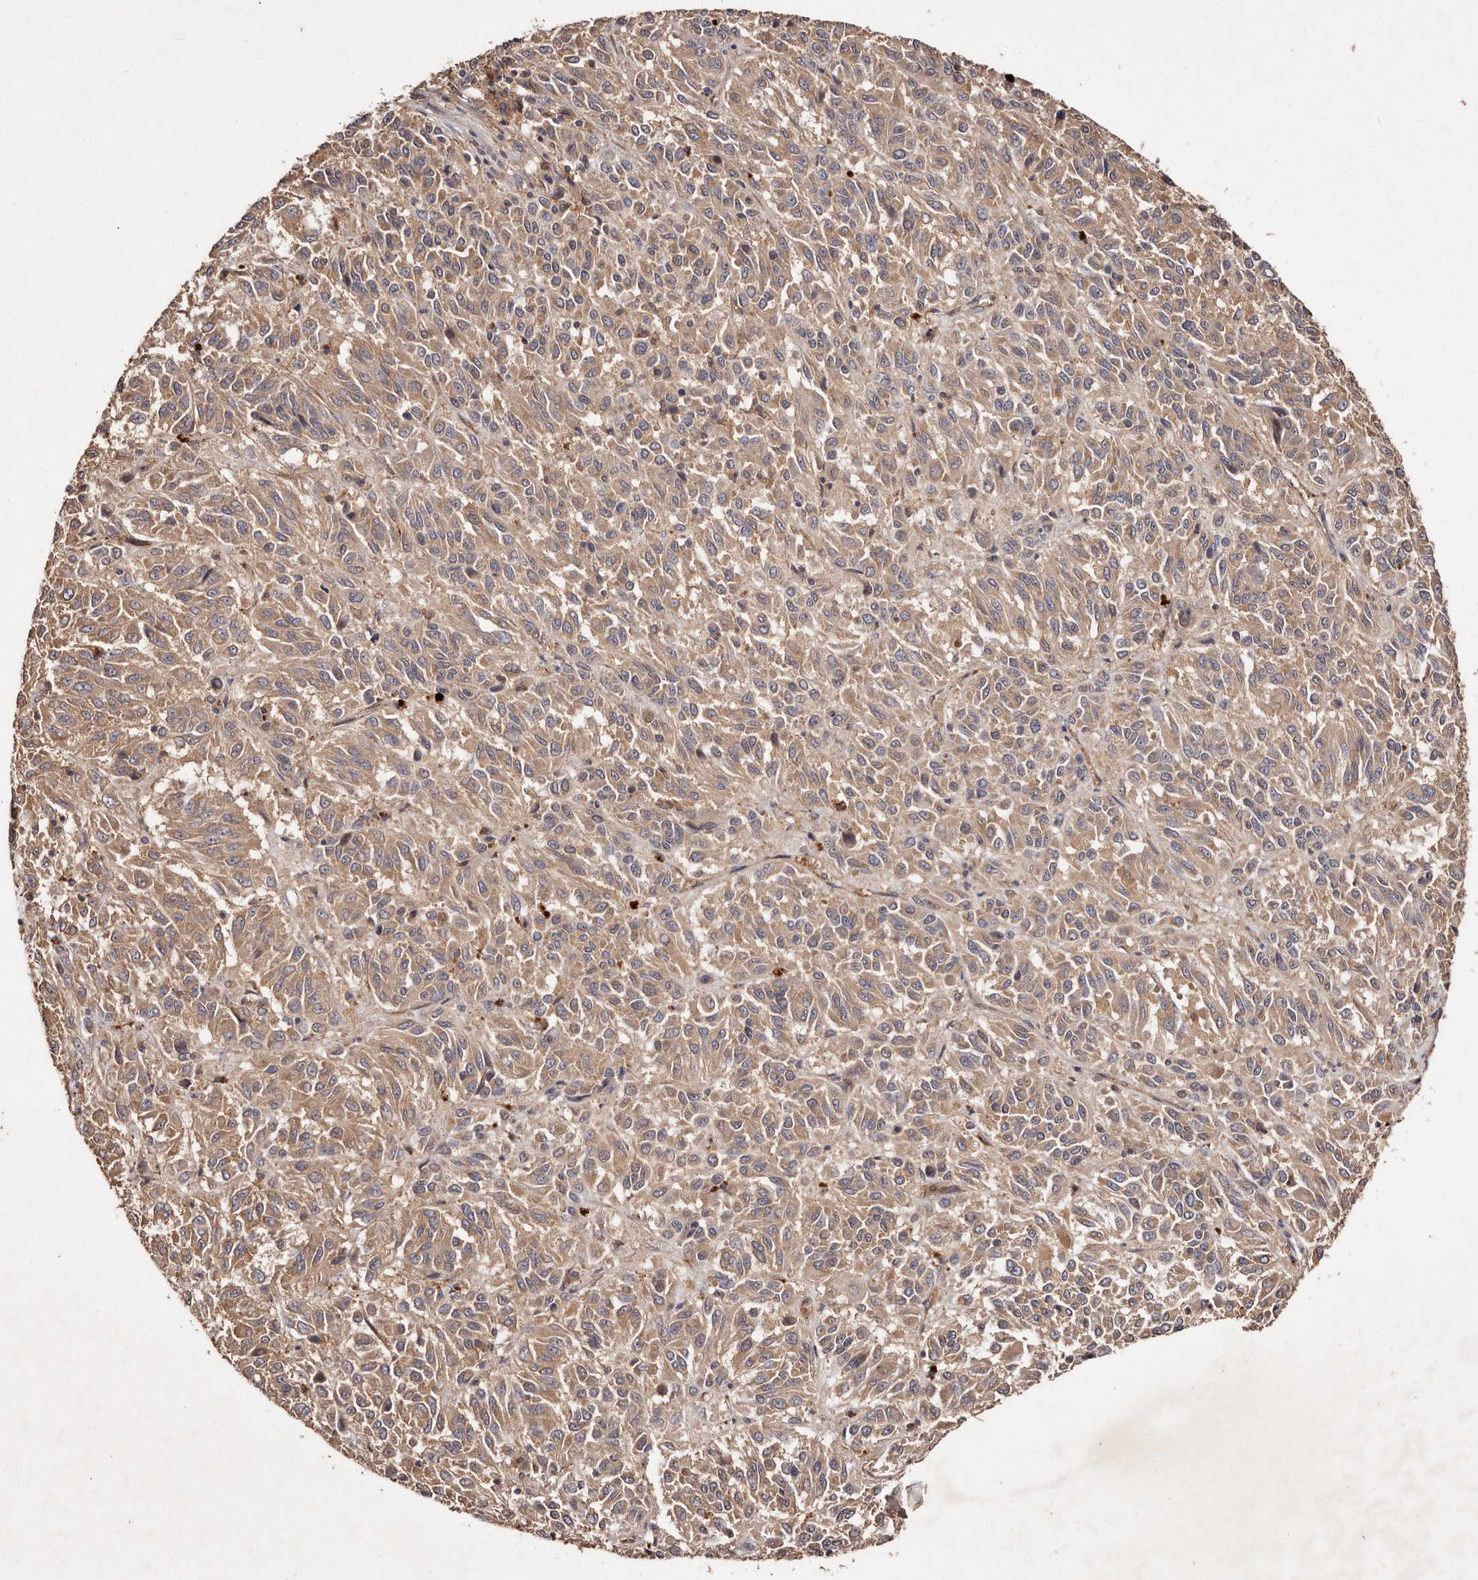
{"staining": {"intensity": "weak", "quantity": ">75%", "location": "cytoplasmic/membranous"}, "tissue": "melanoma", "cell_type": "Tumor cells", "image_type": "cancer", "snomed": [{"axis": "morphology", "description": "Malignant melanoma, Metastatic site"}, {"axis": "topography", "description": "Lung"}], "caption": "This micrograph reveals IHC staining of human melanoma, with low weak cytoplasmic/membranous staining in about >75% of tumor cells.", "gene": "CCL14", "patient": {"sex": "male", "age": 64}}